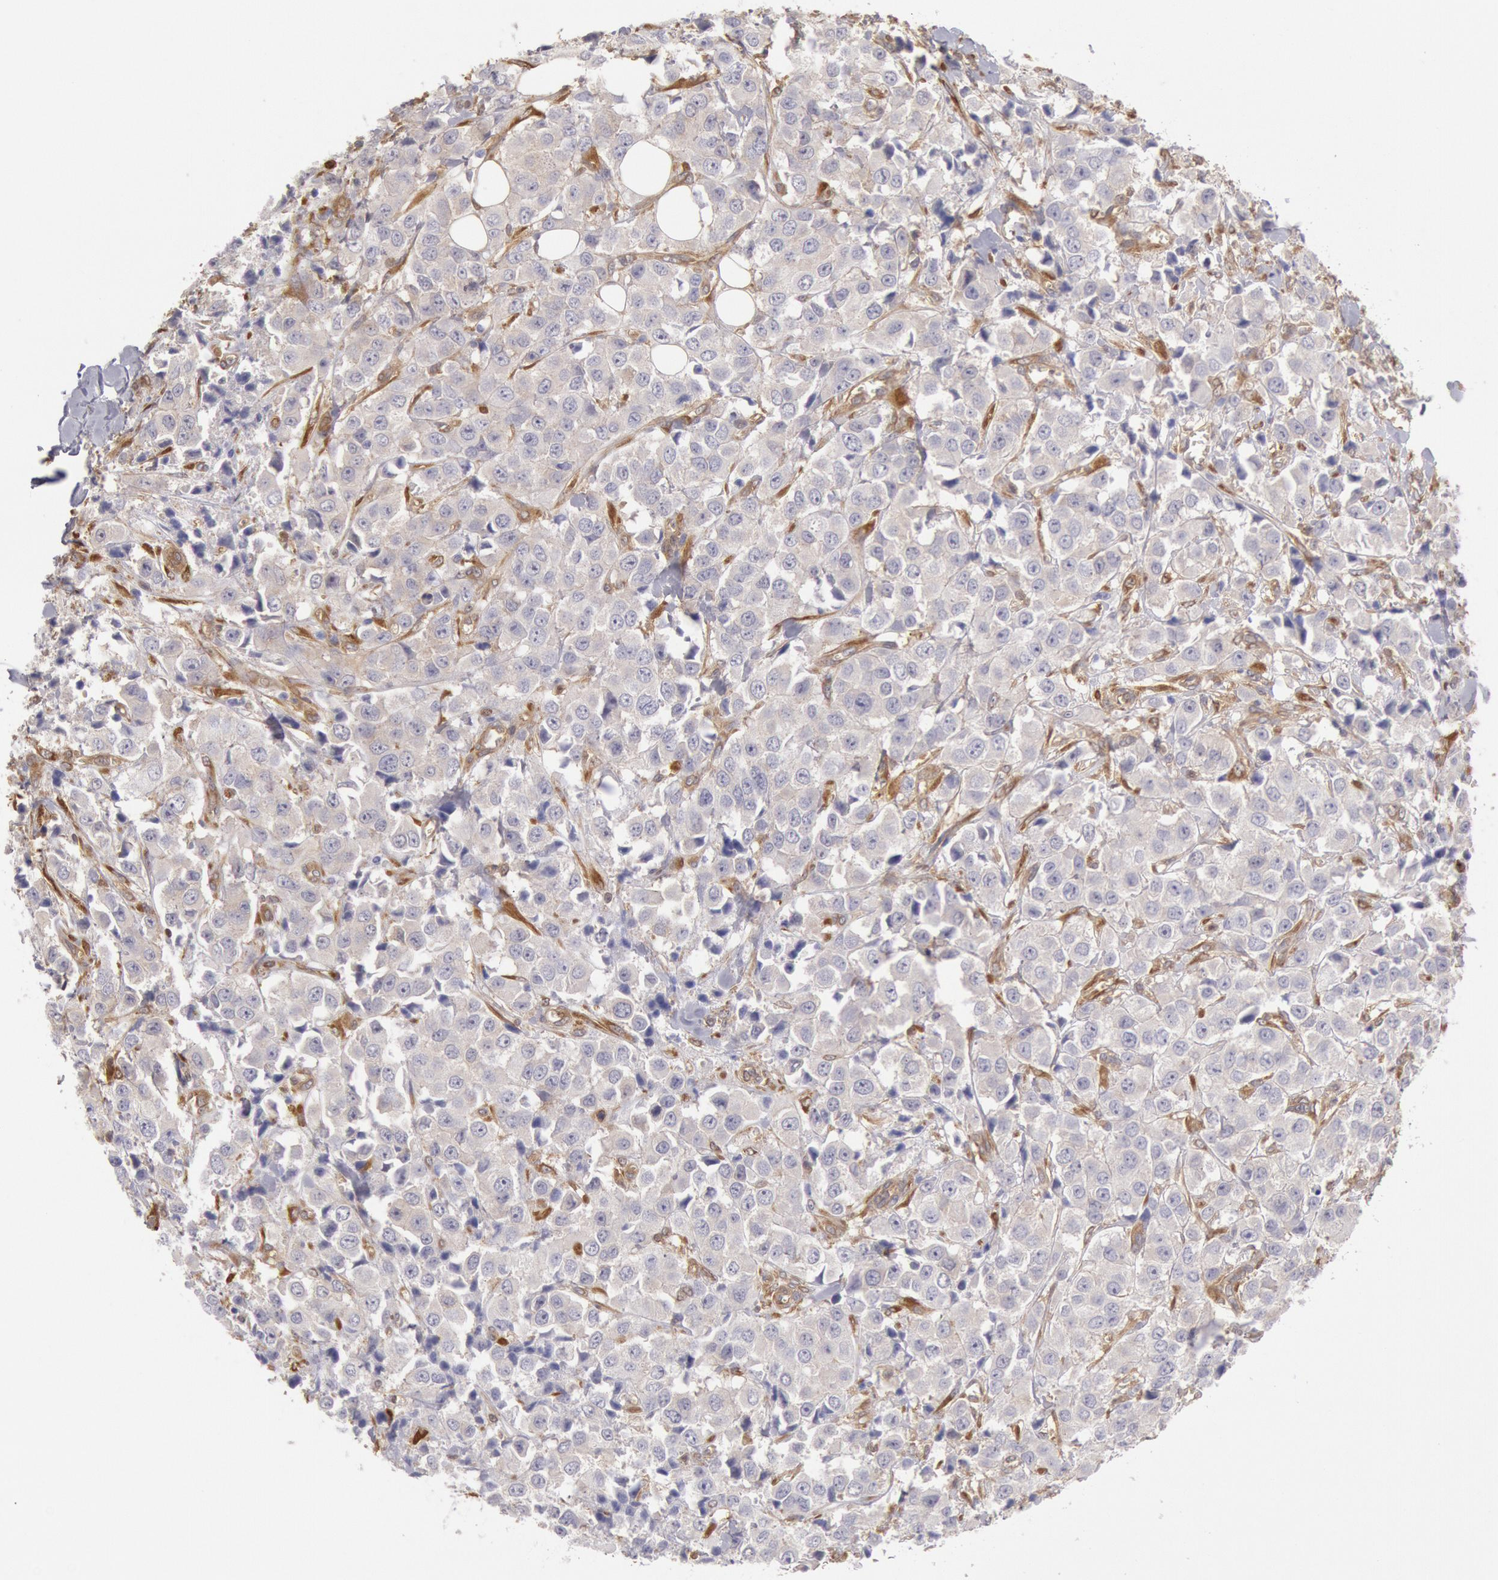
{"staining": {"intensity": "negative", "quantity": "none", "location": "none"}, "tissue": "breast cancer", "cell_type": "Tumor cells", "image_type": "cancer", "snomed": [{"axis": "morphology", "description": "Duct carcinoma"}, {"axis": "topography", "description": "Breast"}], "caption": "There is no significant positivity in tumor cells of breast cancer (invasive ductal carcinoma).", "gene": "CCDC50", "patient": {"sex": "female", "age": 58}}